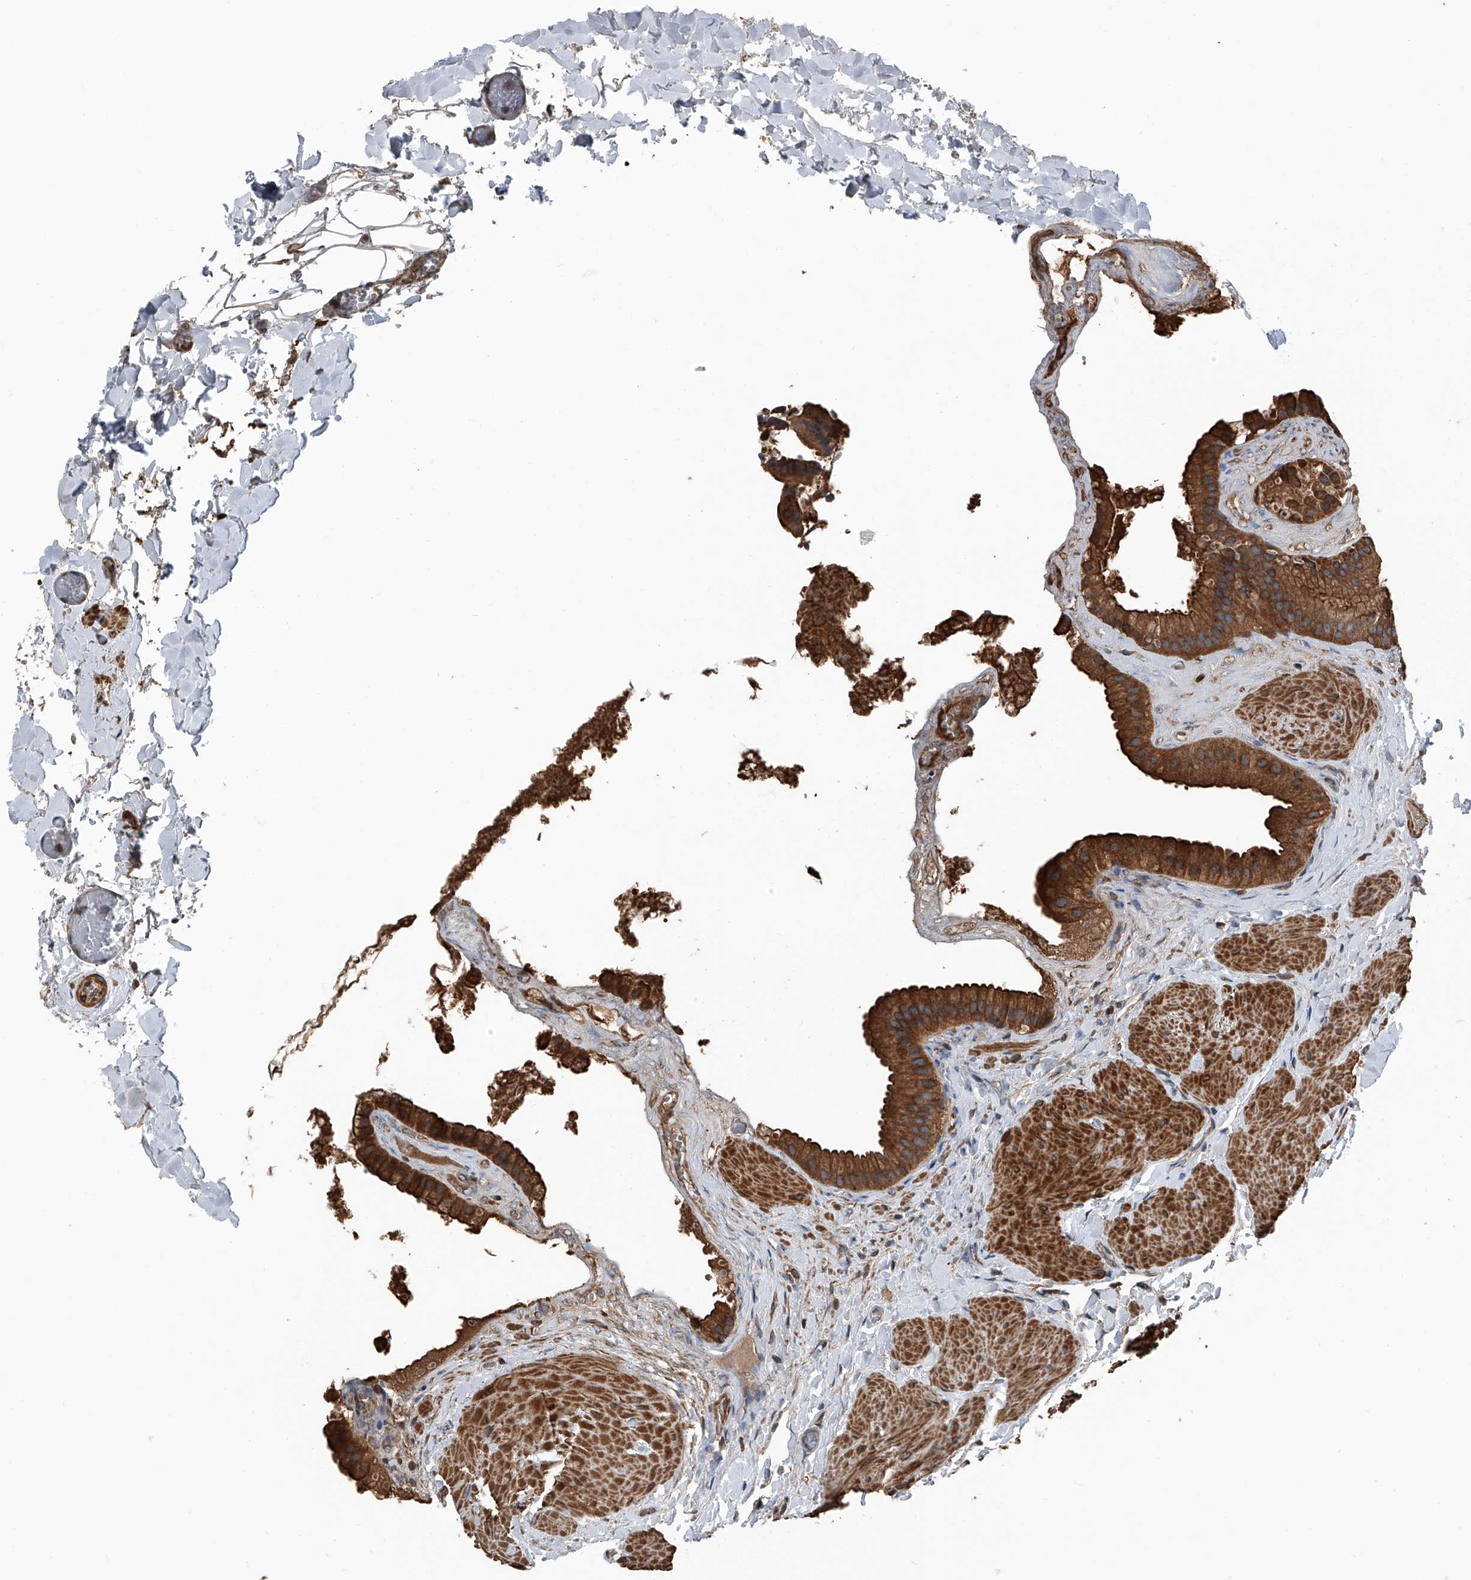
{"staining": {"intensity": "strong", "quantity": ">75%", "location": "cytoplasmic/membranous"}, "tissue": "gallbladder", "cell_type": "Glandular cells", "image_type": "normal", "snomed": [{"axis": "morphology", "description": "Normal tissue, NOS"}, {"axis": "topography", "description": "Gallbladder"}], "caption": "Immunohistochemistry (IHC) (DAB) staining of unremarkable human gallbladder shows strong cytoplasmic/membranous protein expression in approximately >75% of glandular cells.", "gene": "KCNJ2", "patient": {"sex": "male", "age": 55}}